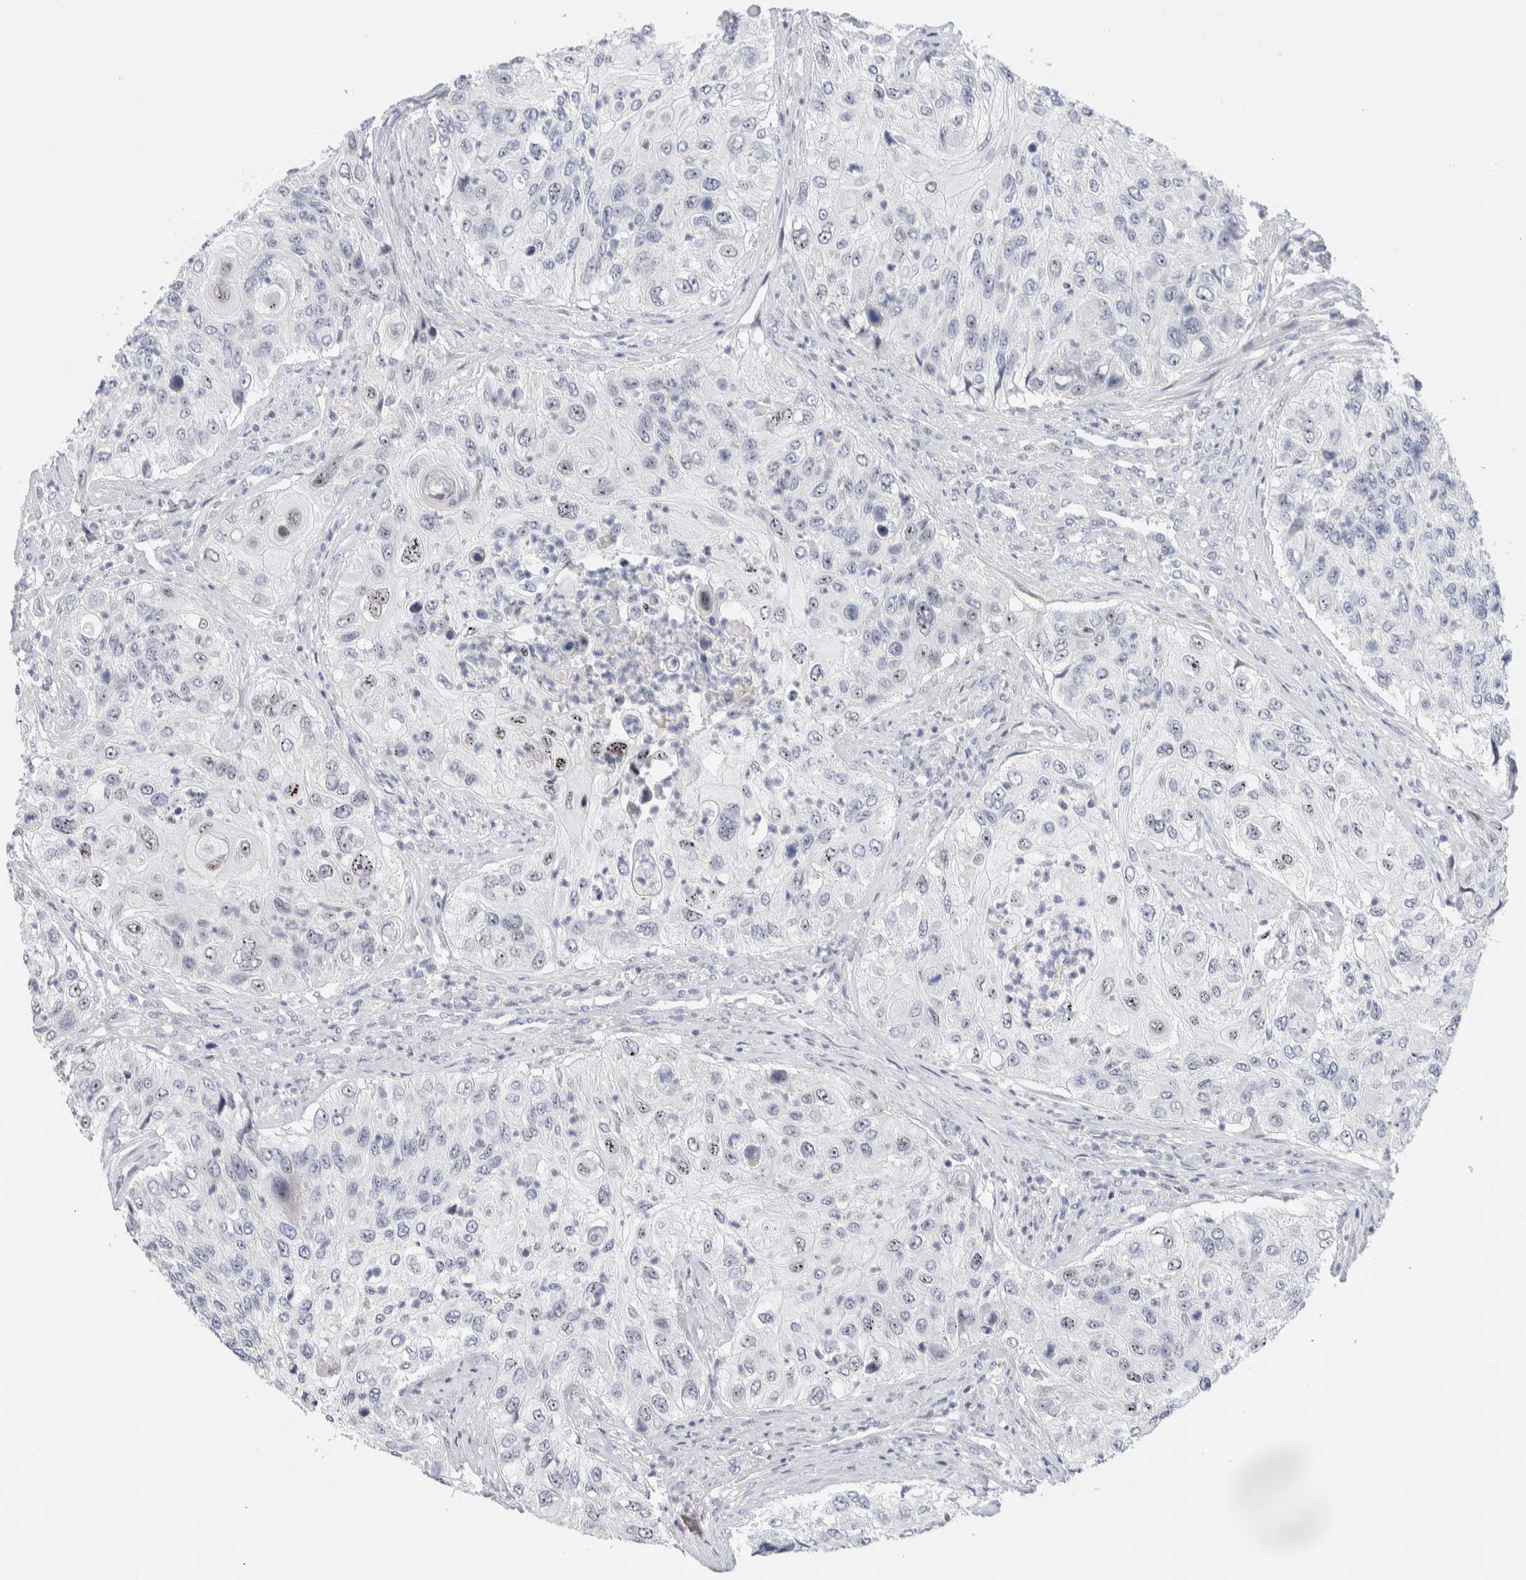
{"staining": {"intensity": "negative", "quantity": "none", "location": "none"}, "tissue": "urothelial cancer", "cell_type": "Tumor cells", "image_type": "cancer", "snomed": [{"axis": "morphology", "description": "Urothelial carcinoma, High grade"}, {"axis": "topography", "description": "Urinary bladder"}], "caption": "Immunohistochemistry image of neoplastic tissue: urothelial carcinoma (high-grade) stained with DAB (3,3'-diaminobenzidine) reveals no significant protein positivity in tumor cells.", "gene": "DNAJB6", "patient": {"sex": "female", "age": 60}}